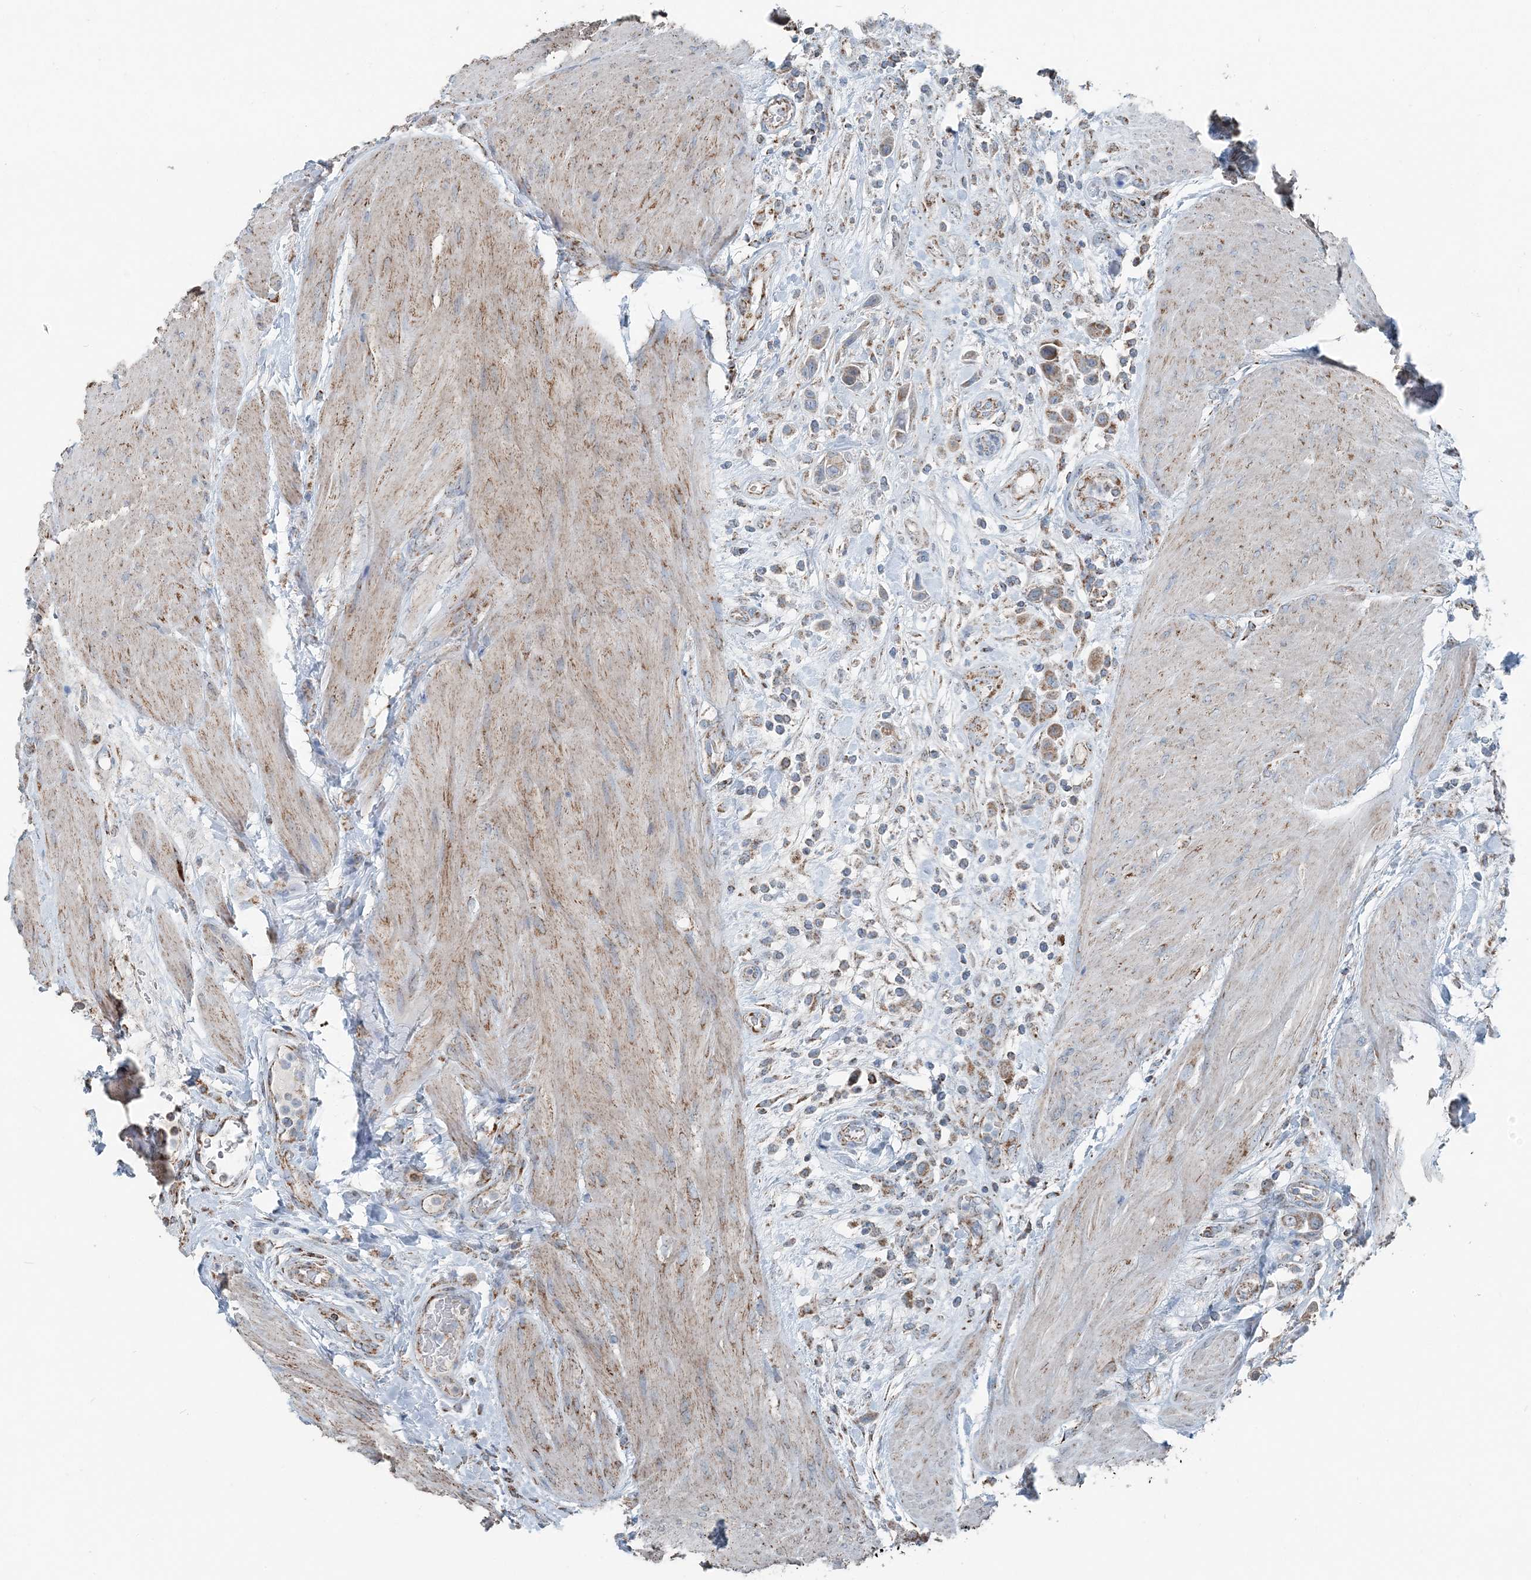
{"staining": {"intensity": "moderate", "quantity": ">75%", "location": "cytoplasmic/membranous"}, "tissue": "urothelial cancer", "cell_type": "Tumor cells", "image_type": "cancer", "snomed": [{"axis": "morphology", "description": "Urothelial carcinoma, High grade"}, {"axis": "topography", "description": "Urinary bladder"}], "caption": "This photomicrograph demonstrates high-grade urothelial carcinoma stained with immunohistochemistry to label a protein in brown. The cytoplasmic/membranous of tumor cells show moderate positivity for the protein. Nuclei are counter-stained blue.", "gene": "SUCLG1", "patient": {"sex": "male", "age": 50}}